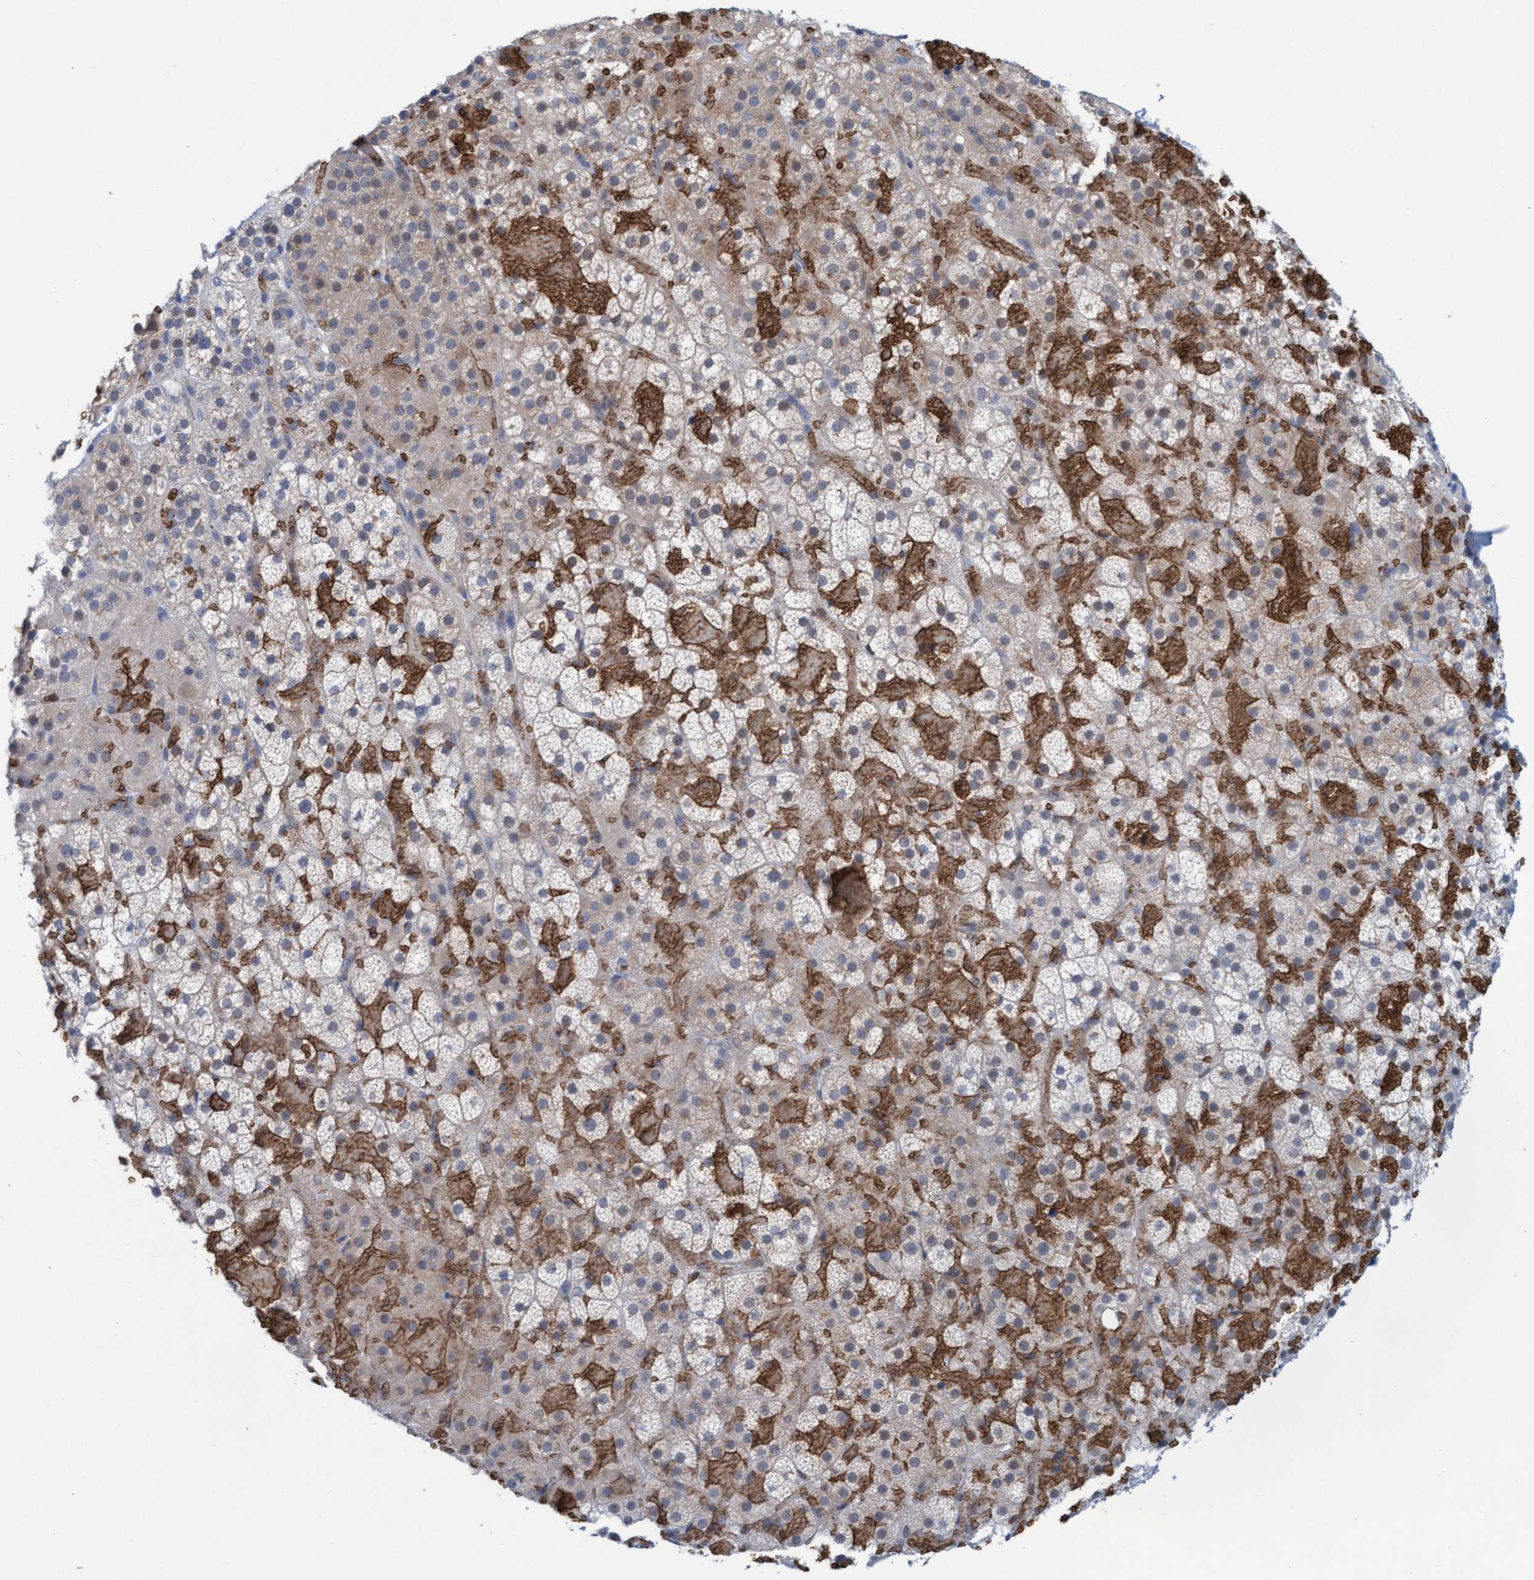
{"staining": {"intensity": "weak", "quantity": "<25%", "location": "cytoplasmic/membranous"}, "tissue": "adrenal gland", "cell_type": "Glandular cells", "image_type": "normal", "snomed": [{"axis": "morphology", "description": "Normal tissue, NOS"}, {"axis": "topography", "description": "Adrenal gland"}], "caption": "DAB (3,3'-diaminobenzidine) immunohistochemical staining of normal human adrenal gland displays no significant staining in glandular cells. Brightfield microscopy of immunohistochemistry (IHC) stained with DAB (3,3'-diaminobenzidine) (brown) and hematoxylin (blue), captured at high magnification.", "gene": "SPEM2", "patient": {"sex": "female", "age": 59}}